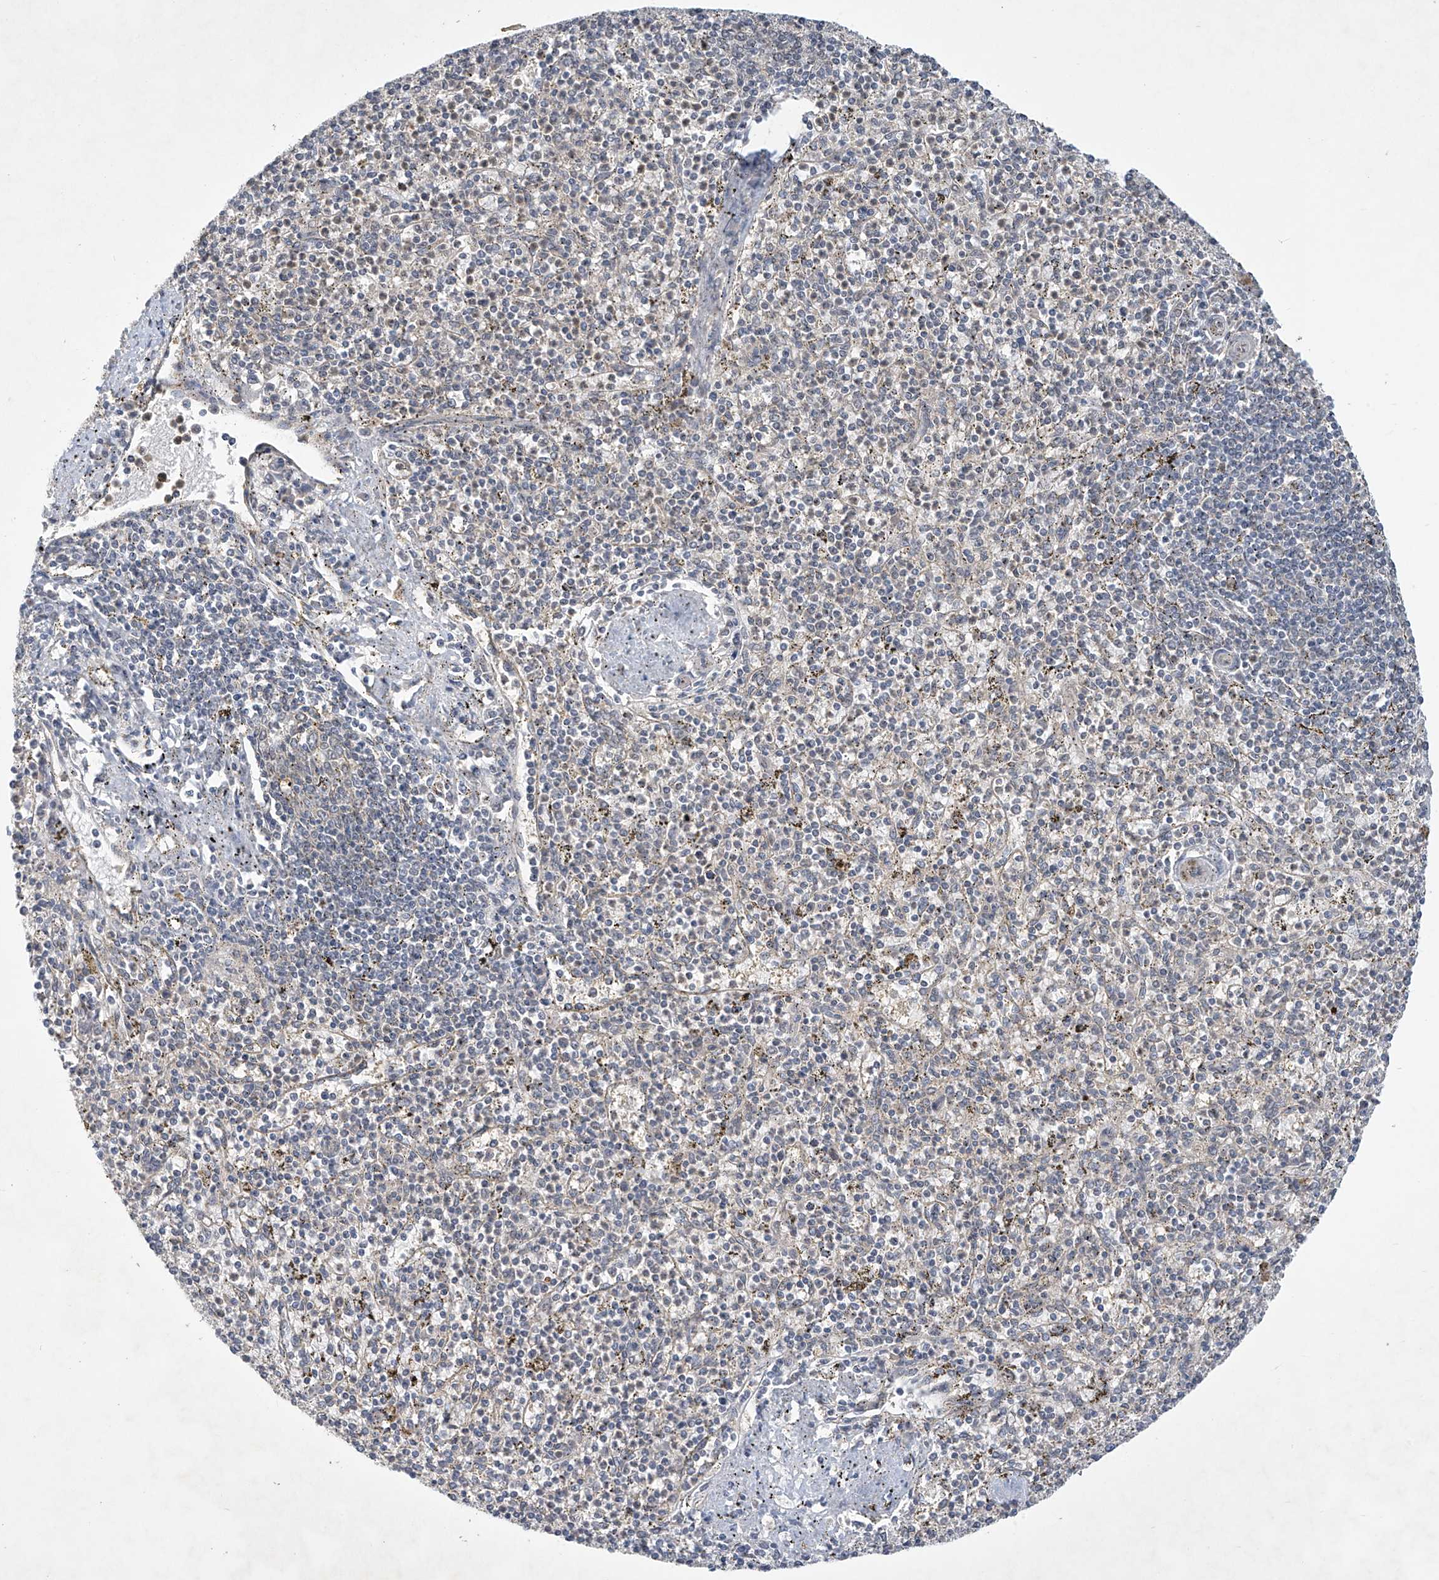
{"staining": {"intensity": "weak", "quantity": "<25%", "location": "nuclear"}, "tissue": "spleen", "cell_type": "Cells in red pulp", "image_type": "normal", "snomed": [{"axis": "morphology", "description": "Normal tissue, NOS"}, {"axis": "topography", "description": "Spleen"}], "caption": "Cells in red pulp show no significant protein expression in unremarkable spleen. (DAB IHC with hematoxylin counter stain).", "gene": "LCOR", "patient": {"sex": "male", "age": 72}}